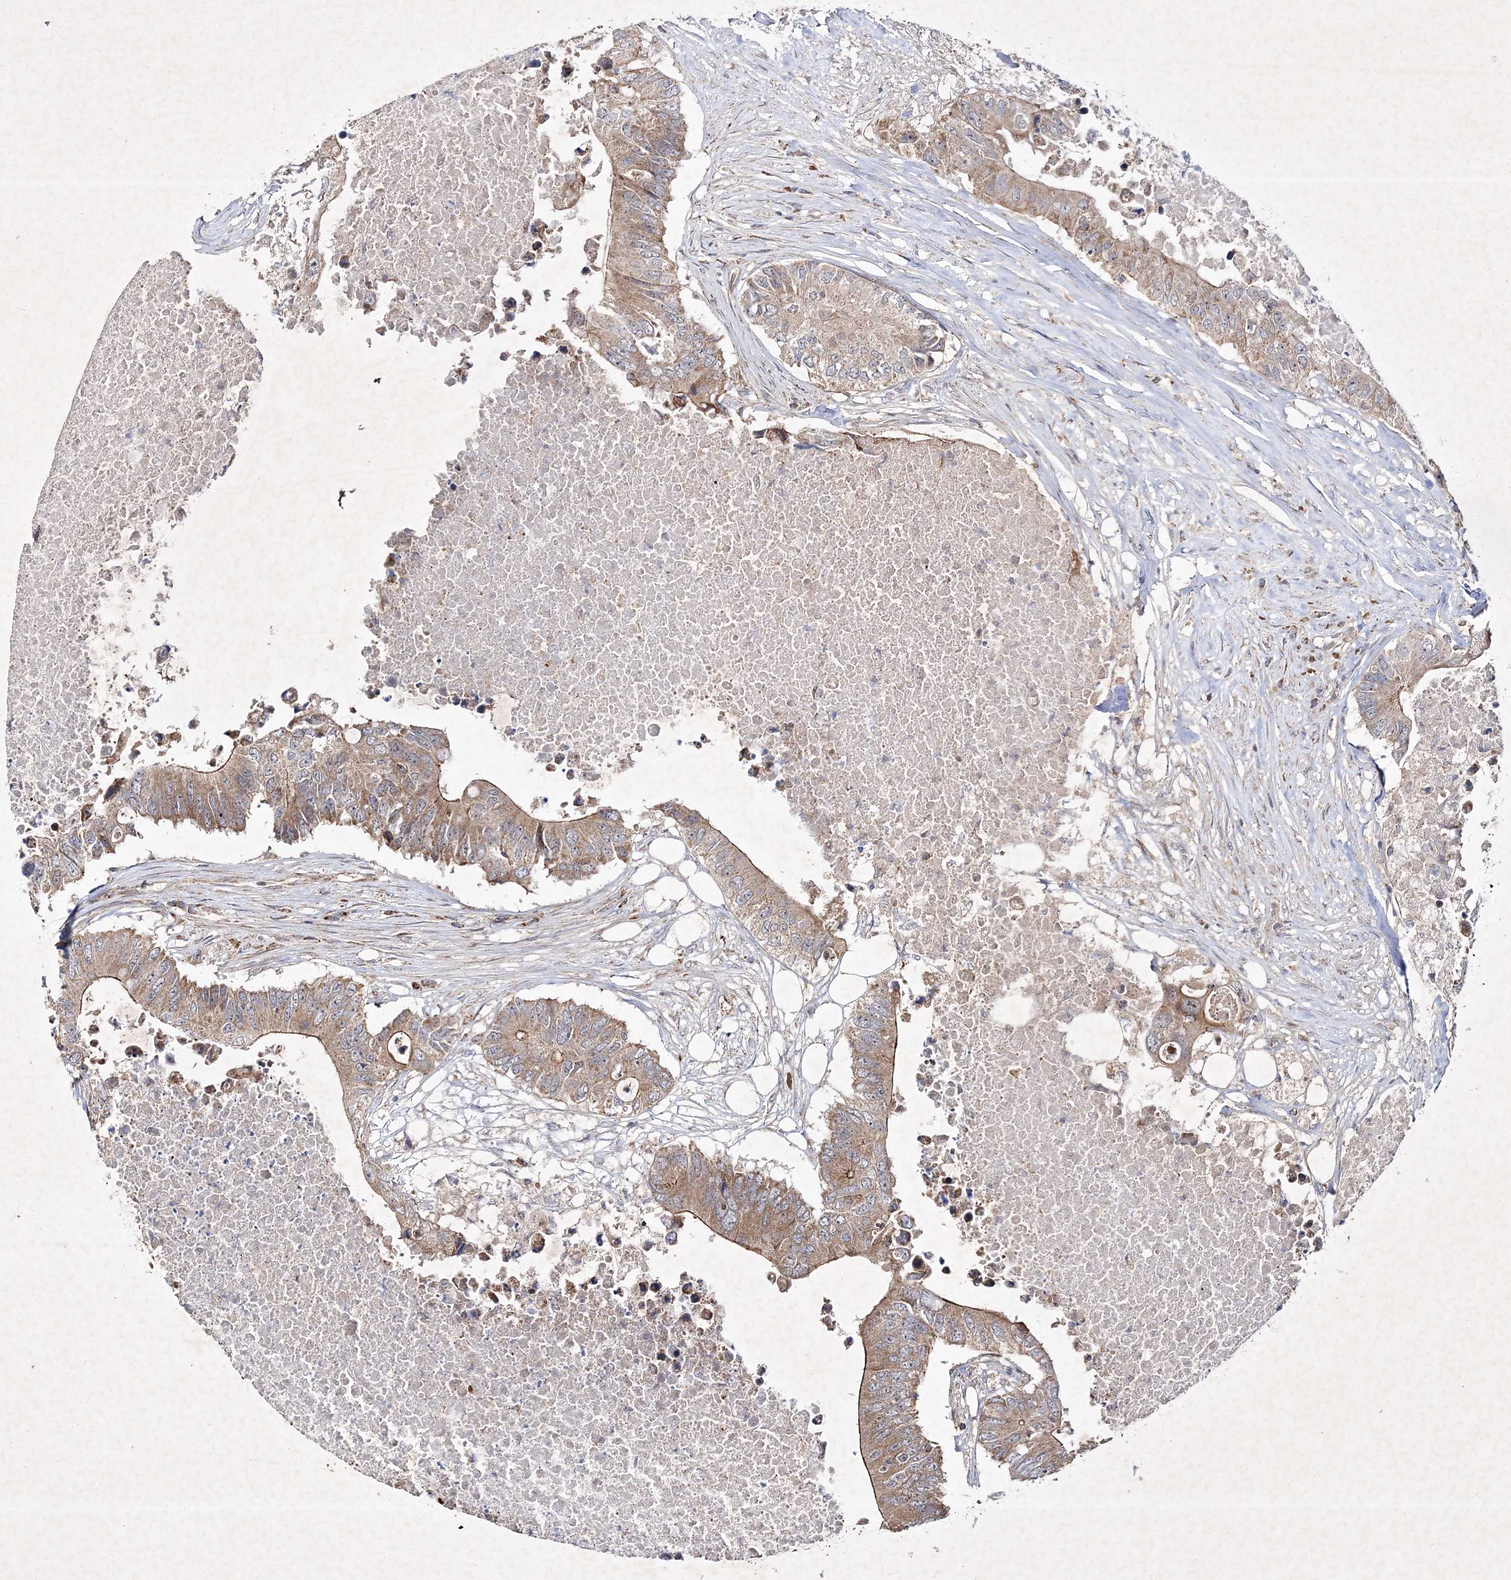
{"staining": {"intensity": "moderate", "quantity": ">75%", "location": "cytoplasmic/membranous"}, "tissue": "colorectal cancer", "cell_type": "Tumor cells", "image_type": "cancer", "snomed": [{"axis": "morphology", "description": "Adenocarcinoma, NOS"}, {"axis": "topography", "description": "Colon"}], "caption": "IHC histopathology image of neoplastic tissue: colorectal cancer stained using immunohistochemistry (IHC) reveals medium levels of moderate protein expression localized specifically in the cytoplasmic/membranous of tumor cells, appearing as a cytoplasmic/membranous brown color.", "gene": "SCRN3", "patient": {"sex": "male", "age": 71}}